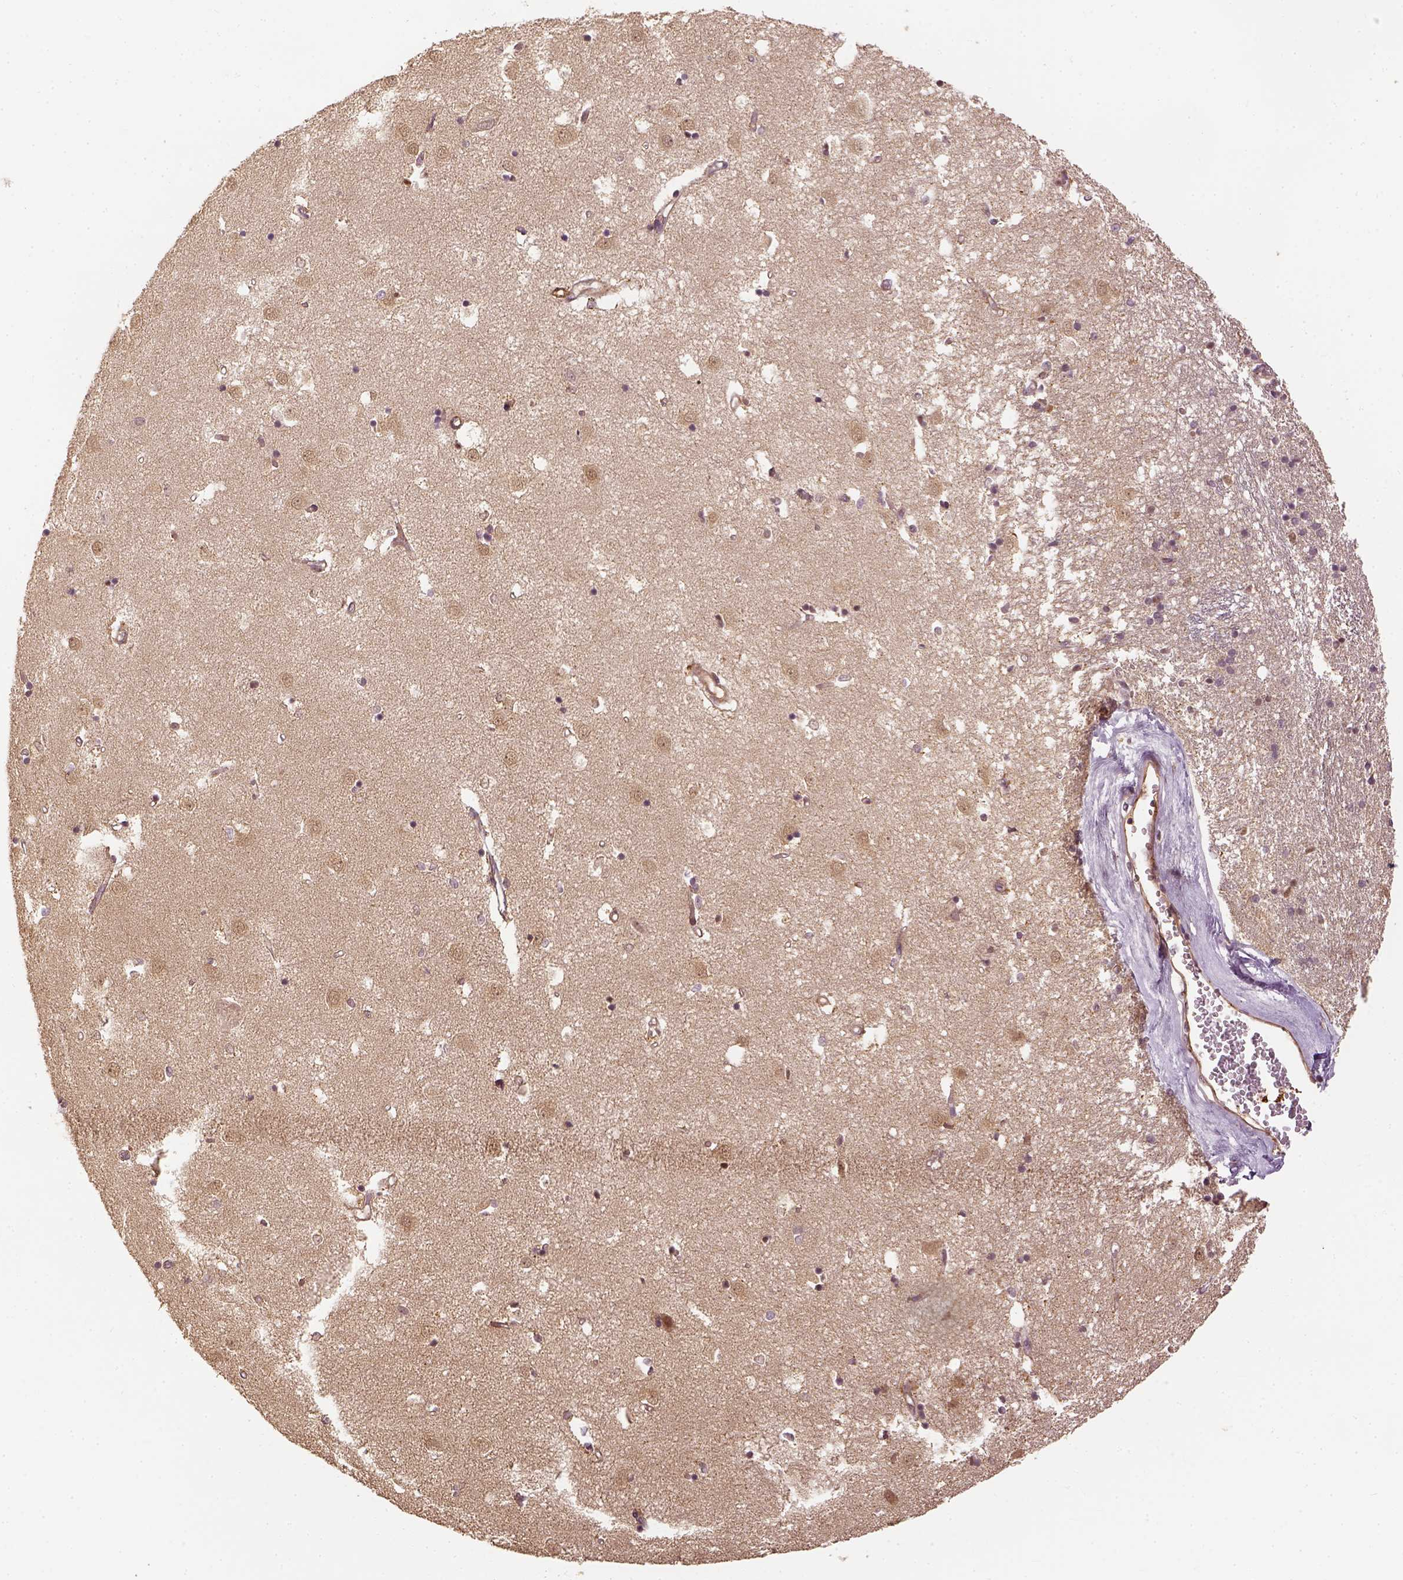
{"staining": {"intensity": "moderate", "quantity": "25%-75%", "location": "cytoplasmic/membranous,nuclear"}, "tissue": "caudate", "cell_type": "Glial cells", "image_type": "normal", "snomed": [{"axis": "morphology", "description": "Normal tissue, NOS"}, {"axis": "topography", "description": "Lateral ventricle wall"}], "caption": "Brown immunohistochemical staining in unremarkable caudate demonstrates moderate cytoplasmic/membranous,nuclear staining in about 25%-75% of glial cells.", "gene": "VEGFA", "patient": {"sex": "male", "age": 54}}